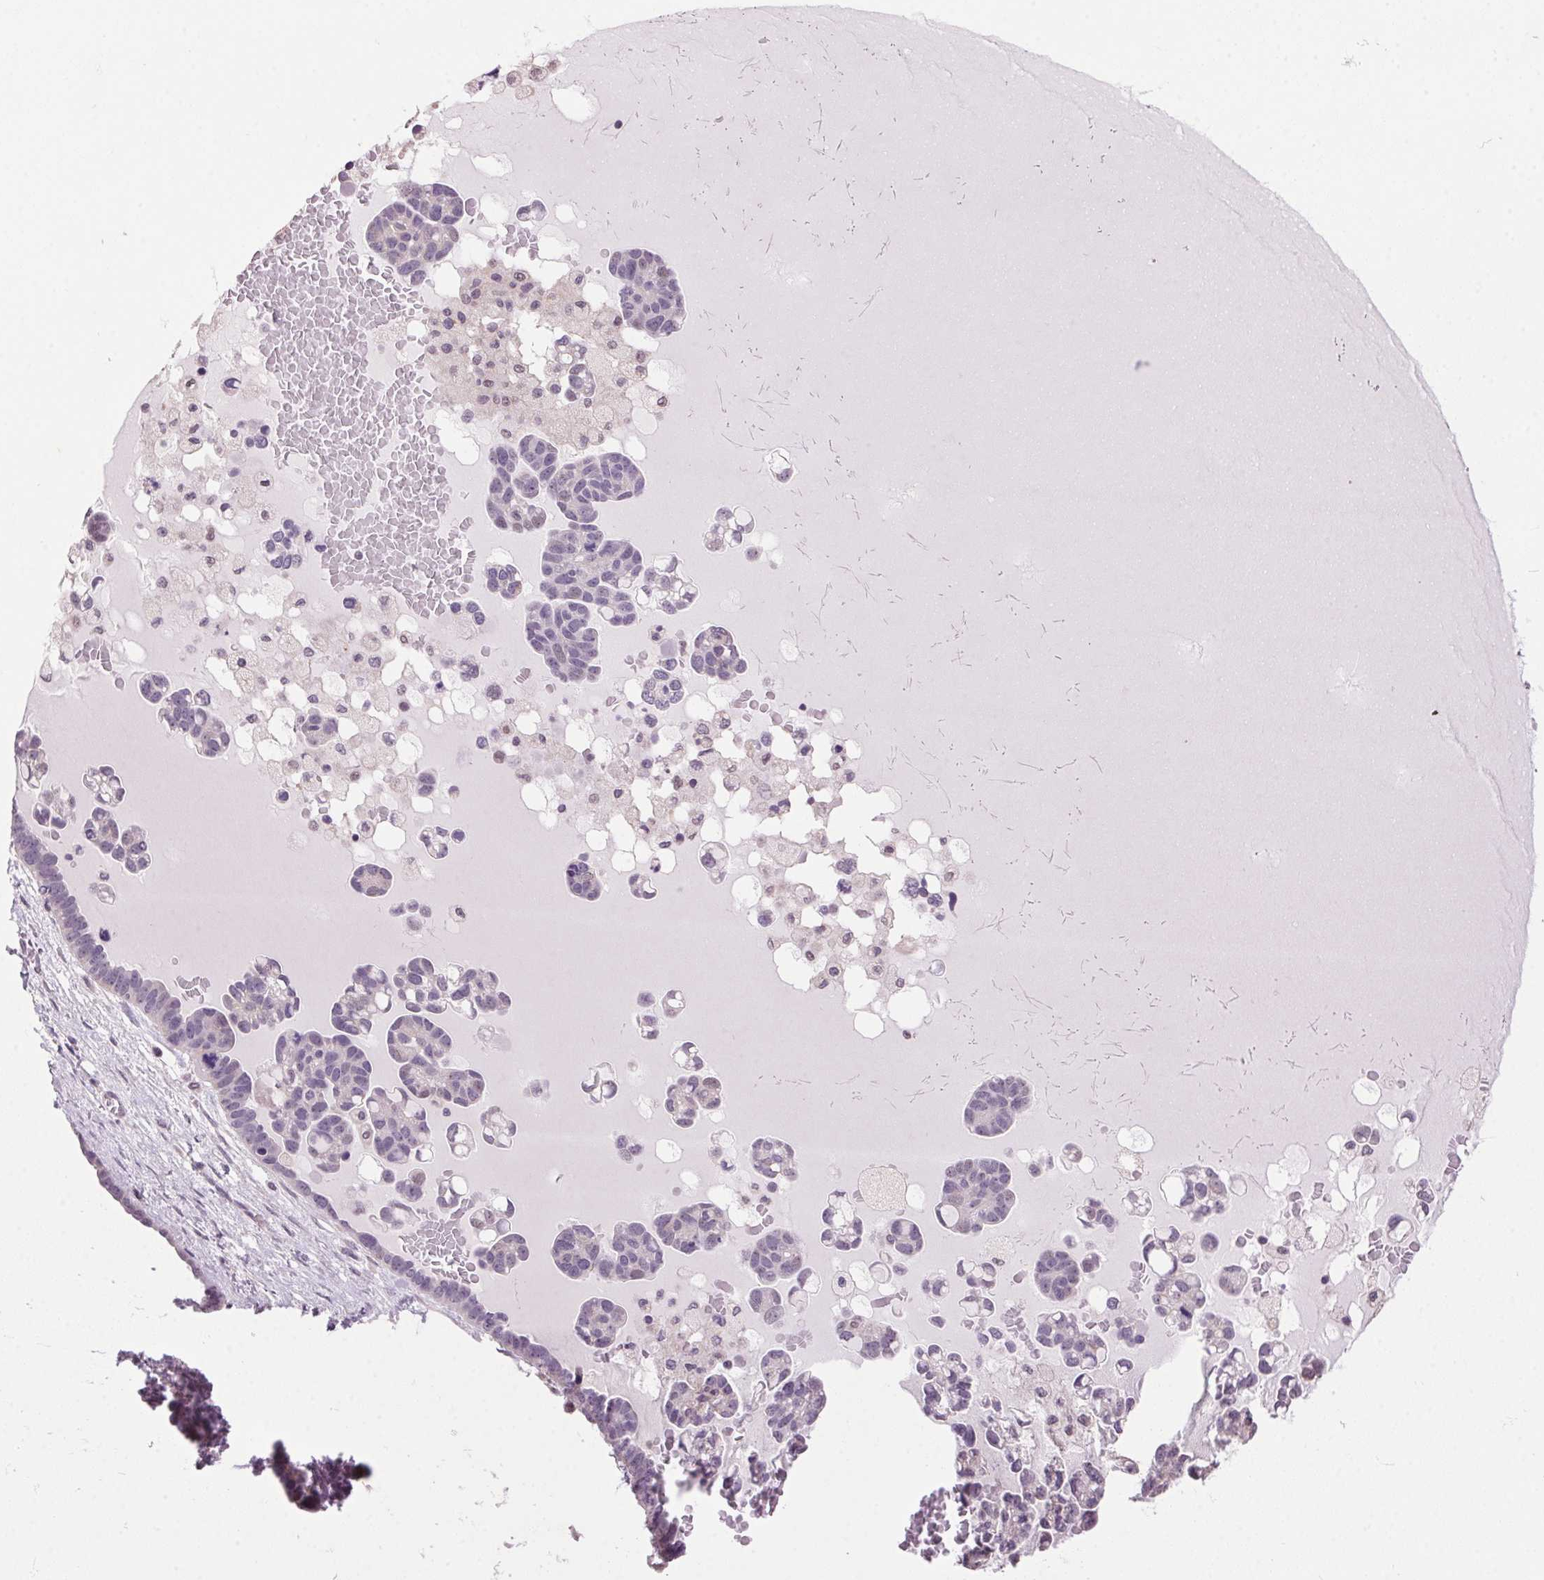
{"staining": {"intensity": "negative", "quantity": "none", "location": "none"}, "tissue": "ovarian cancer", "cell_type": "Tumor cells", "image_type": "cancer", "snomed": [{"axis": "morphology", "description": "Cystadenocarcinoma, serous, NOS"}, {"axis": "topography", "description": "Ovary"}], "caption": "This is an IHC photomicrograph of human ovarian cancer. There is no positivity in tumor cells.", "gene": "VWA3B", "patient": {"sex": "female", "age": 54}}